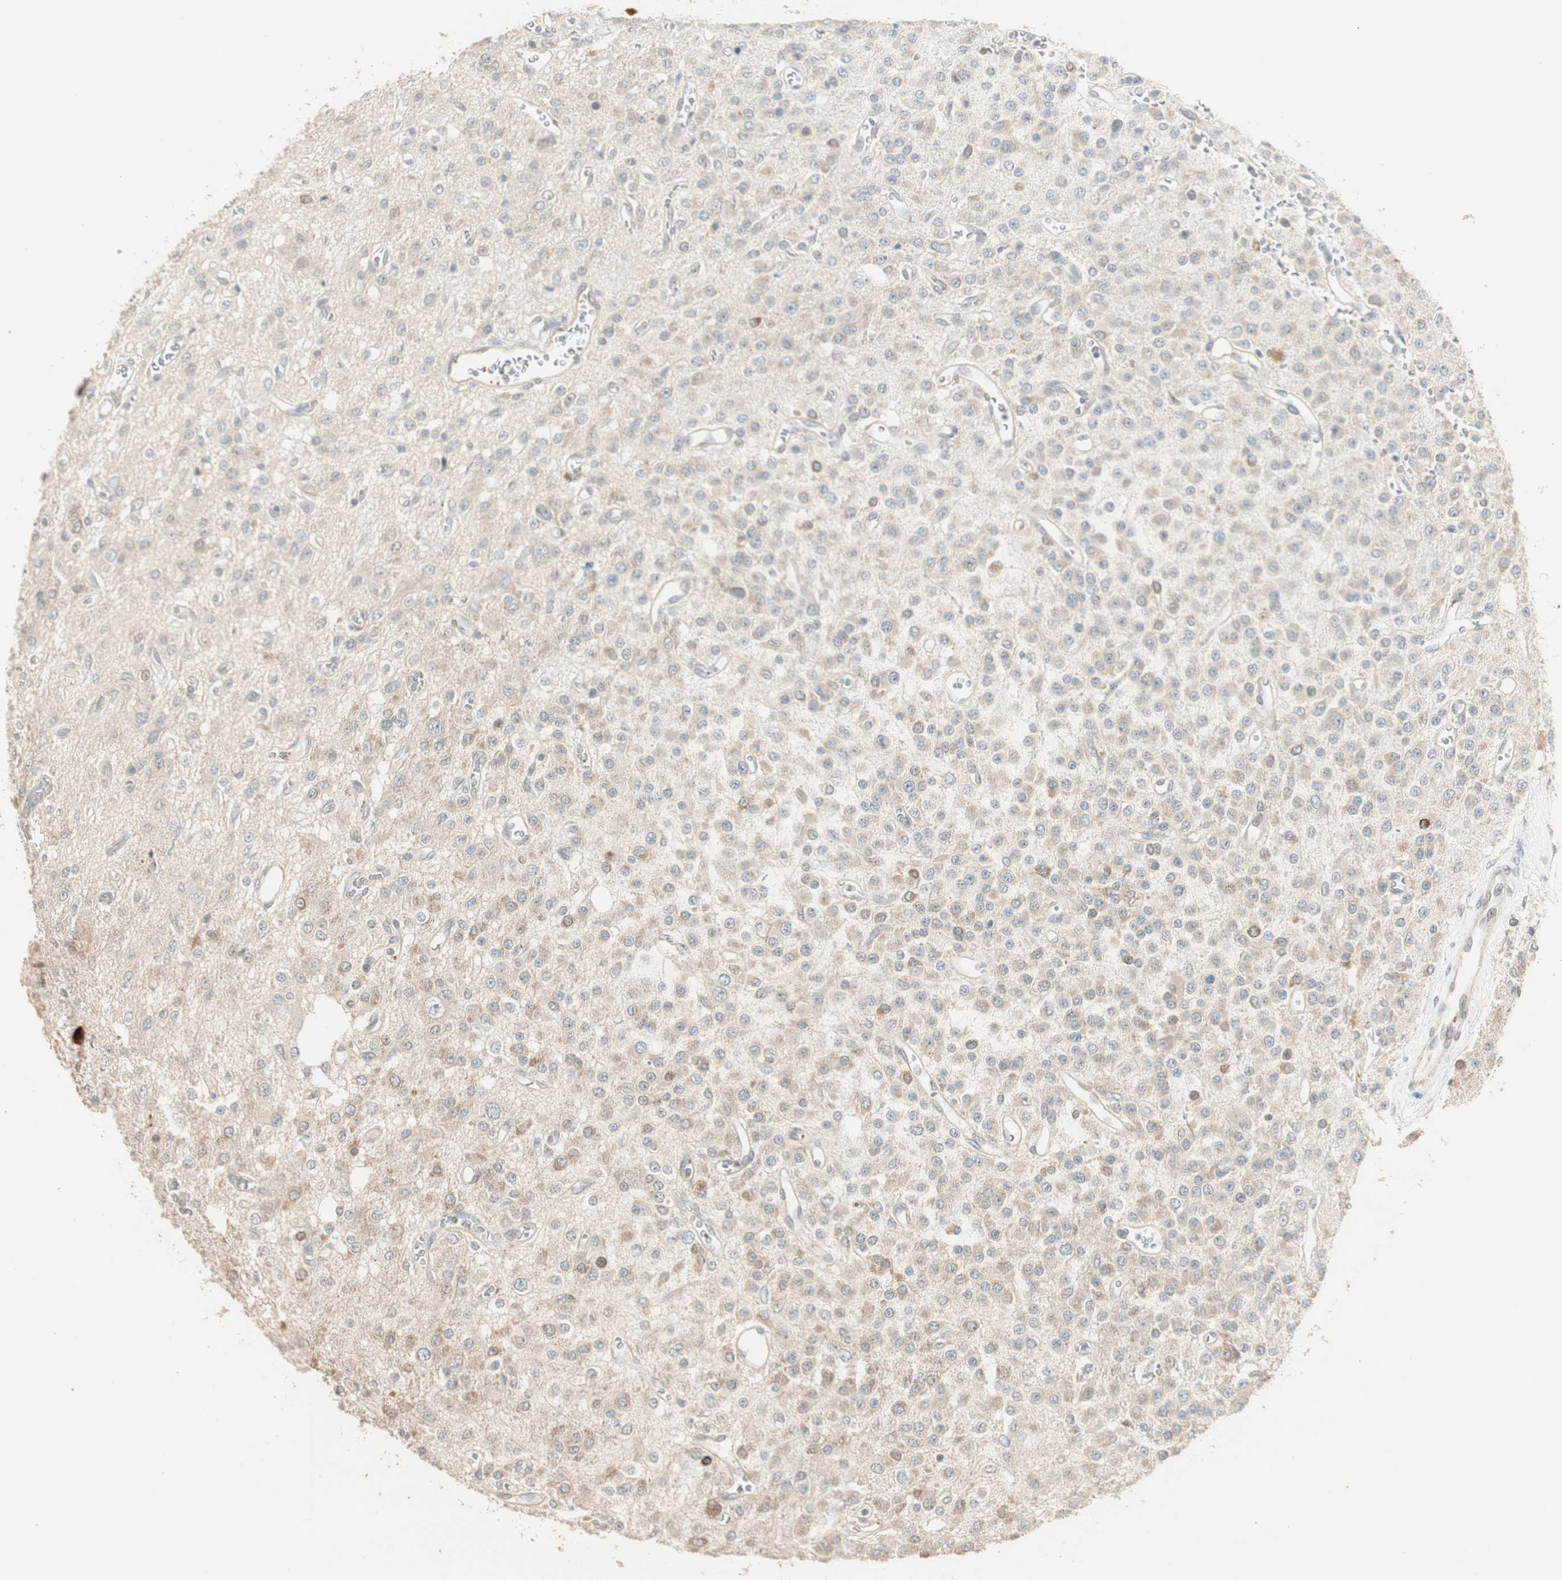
{"staining": {"intensity": "weak", "quantity": "25%-75%", "location": "cytoplasmic/membranous"}, "tissue": "glioma", "cell_type": "Tumor cells", "image_type": "cancer", "snomed": [{"axis": "morphology", "description": "Glioma, malignant, Low grade"}, {"axis": "topography", "description": "Brain"}], "caption": "Protein analysis of glioma tissue shows weak cytoplasmic/membranous staining in approximately 25%-75% of tumor cells. Immunohistochemistry stains the protein of interest in brown and the nuclei are stained blue.", "gene": "TASOR", "patient": {"sex": "male", "age": 38}}